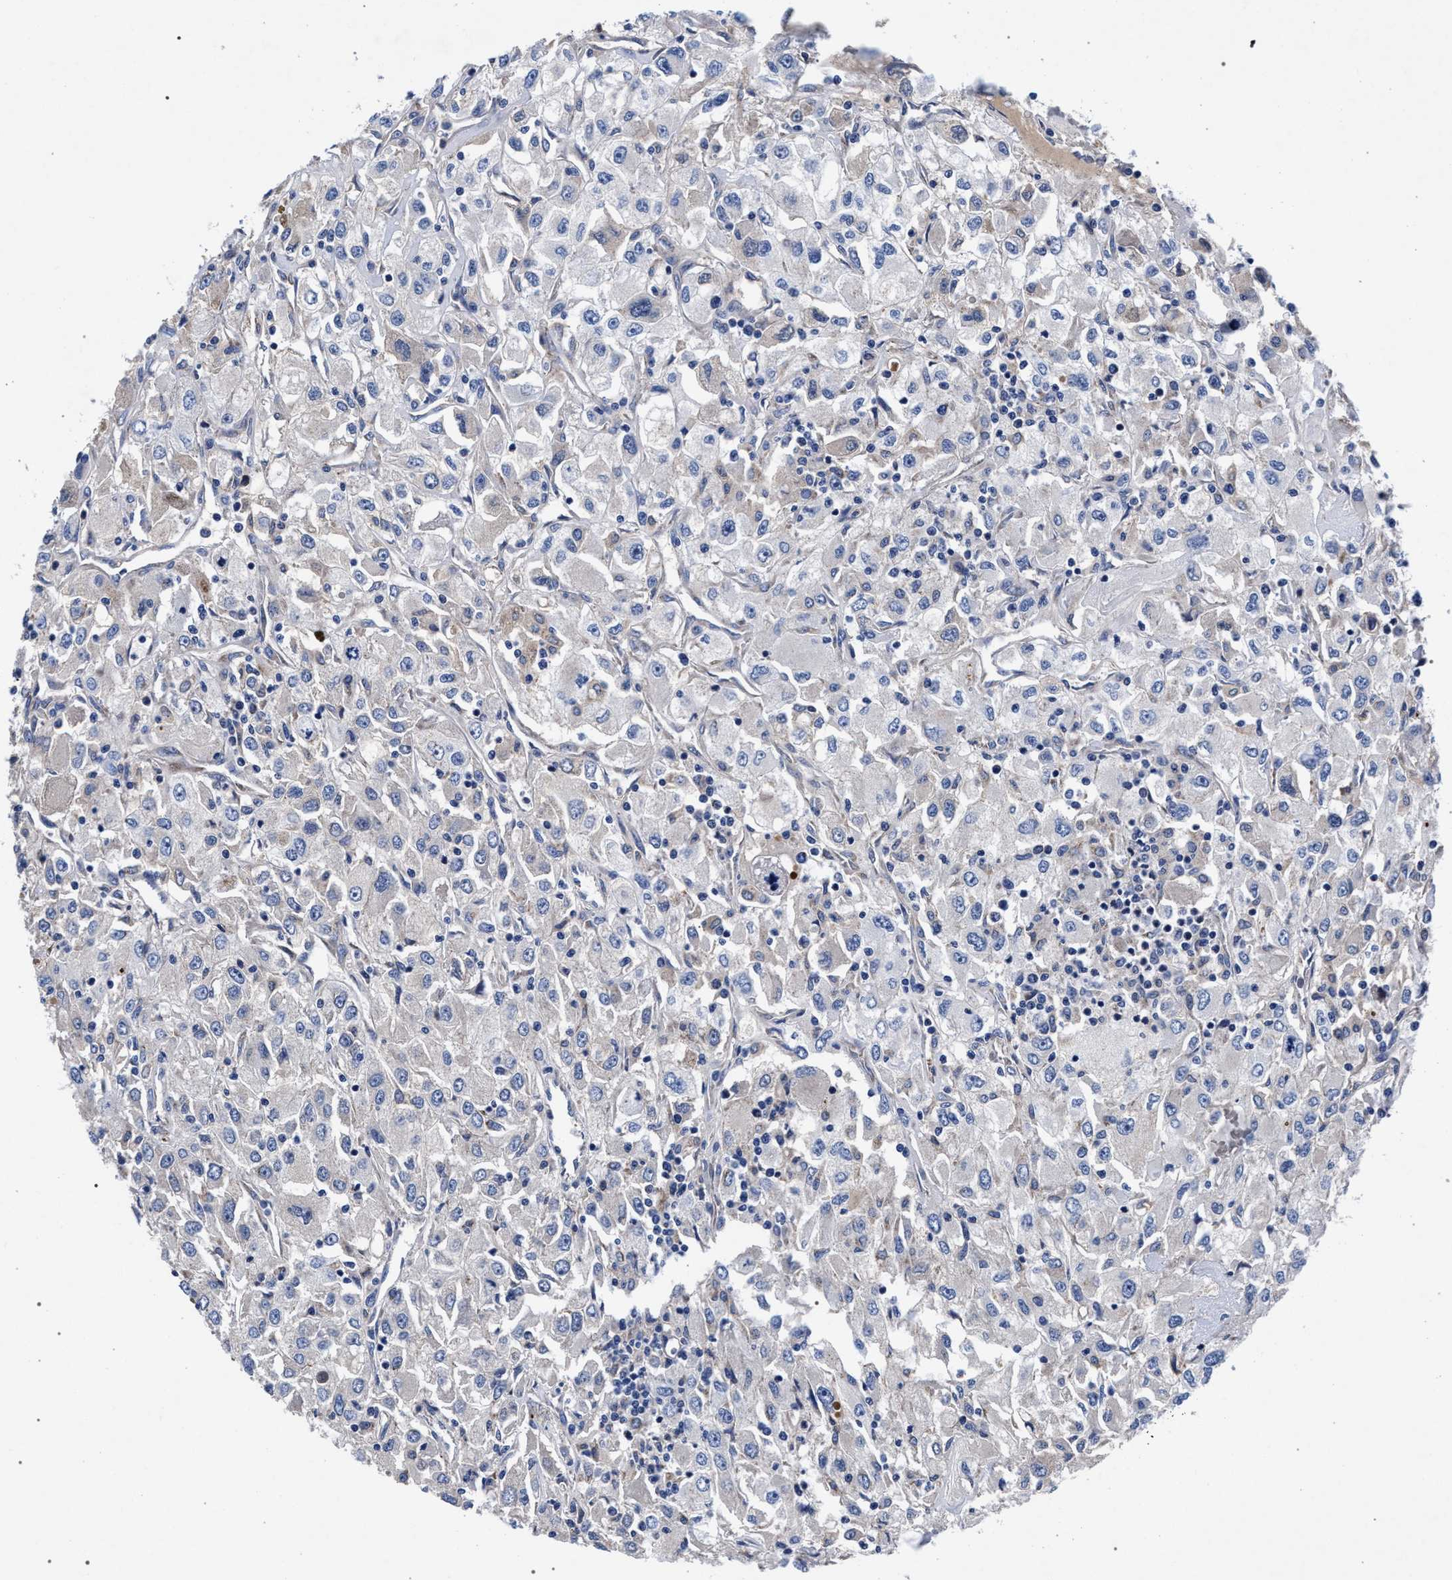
{"staining": {"intensity": "negative", "quantity": "none", "location": "none"}, "tissue": "renal cancer", "cell_type": "Tumor cells", "image_type": "cancer", "snomed": [{"axis": "morphology", "description": "Adenocarcinoma, NOS"}, {"axis": "topography", "description": "Kidney"}], "caption": "A micrograph of human adenocarcinoma (renal) is negative for staining in tumor cells.", "gene": "ACOX1", "patient": {"sex": "female", "age": 52}}